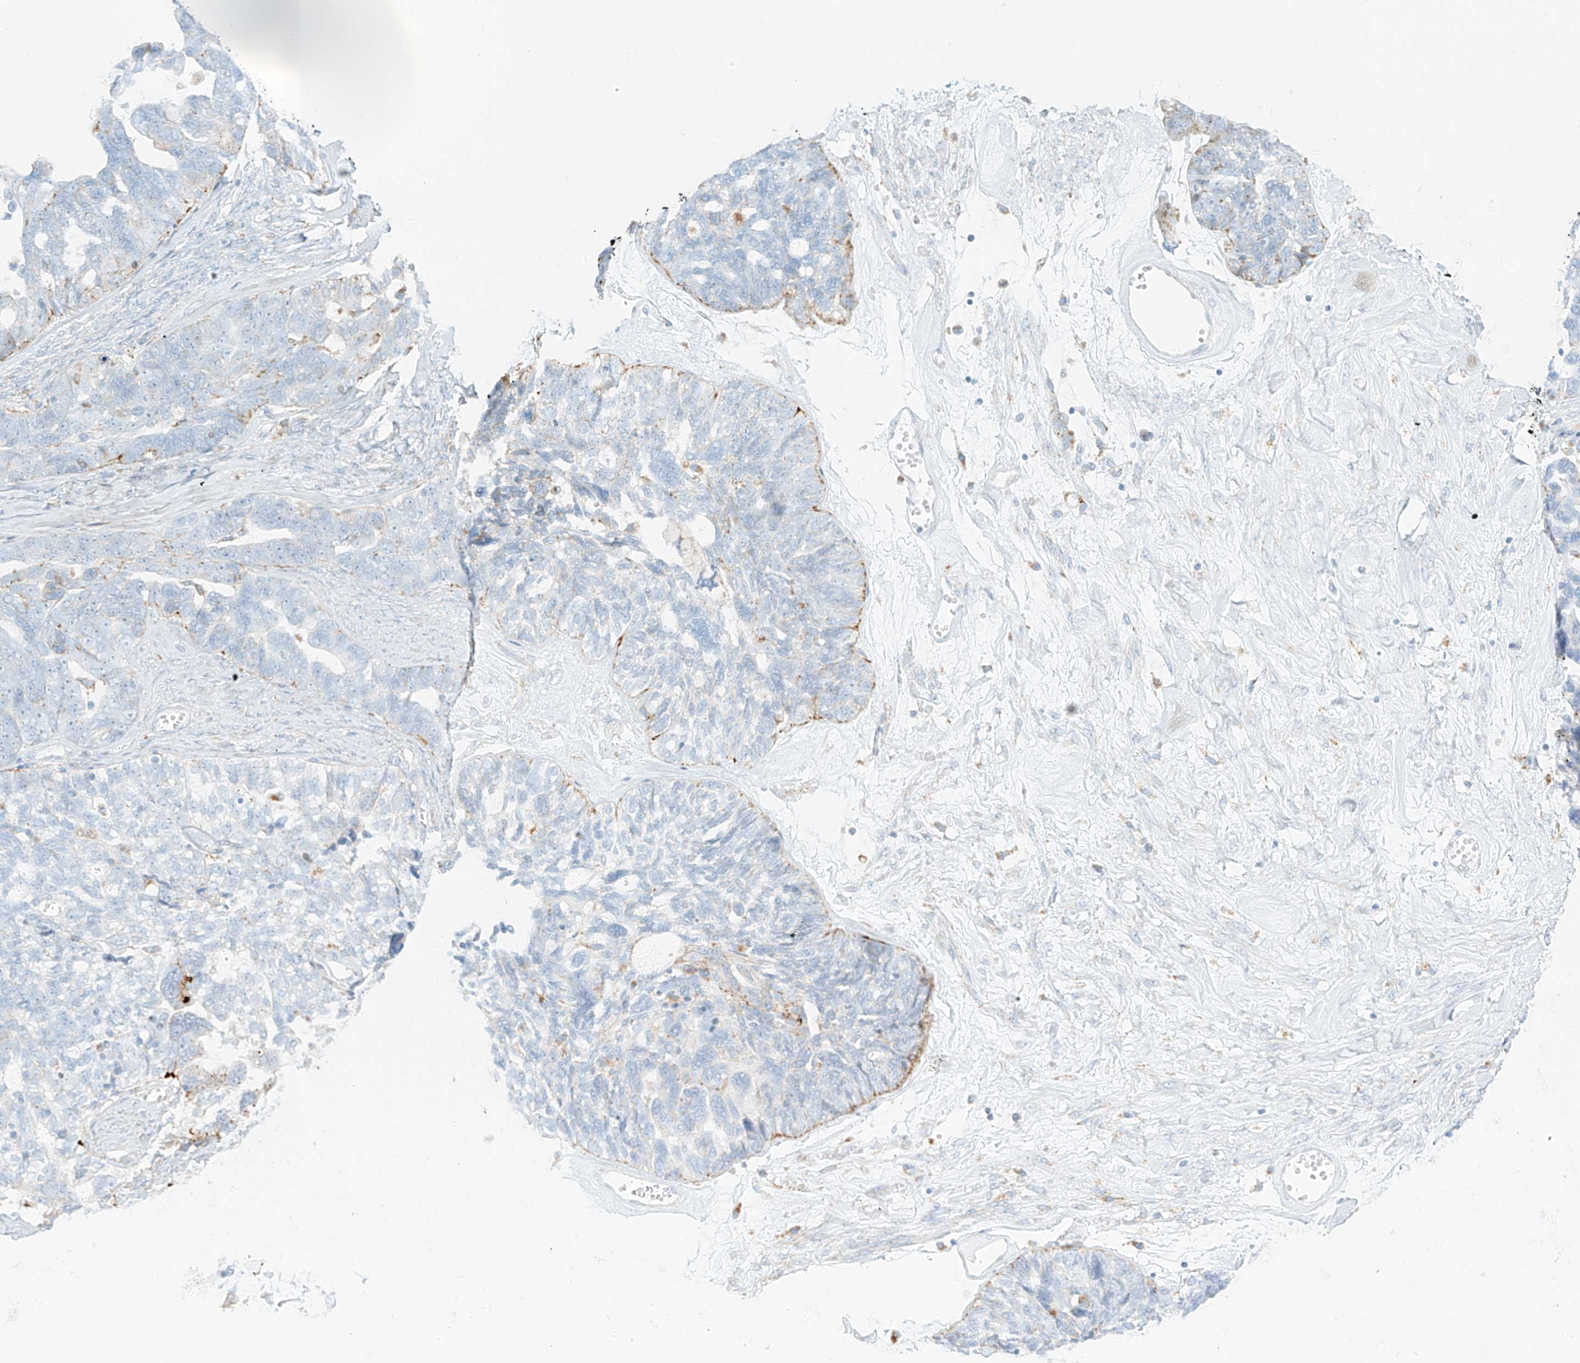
{"staining": {"intensity": "negative", "quantity": "none", "location": "none"}, "tissue": "ovarian cancer", "cell_type": "Tumor cells", "image_type": "cancer", "snomed": [{"axis": "morphology", "description": "Cystadenocarcinoma, serous, NOS"}, {"axis": "topography", "description": "Ovary"}], "caption": "Tumor cells show no significant positivity in ovarian cancer (serous cystadenocarcinoma). (DAB (3,3'-diaminobenzidine) immunohistochemistry (IHC) with hematoxylin counter stain).", "gene": "SLC35F6", "patient": {"sex": "female", "age": 79}}